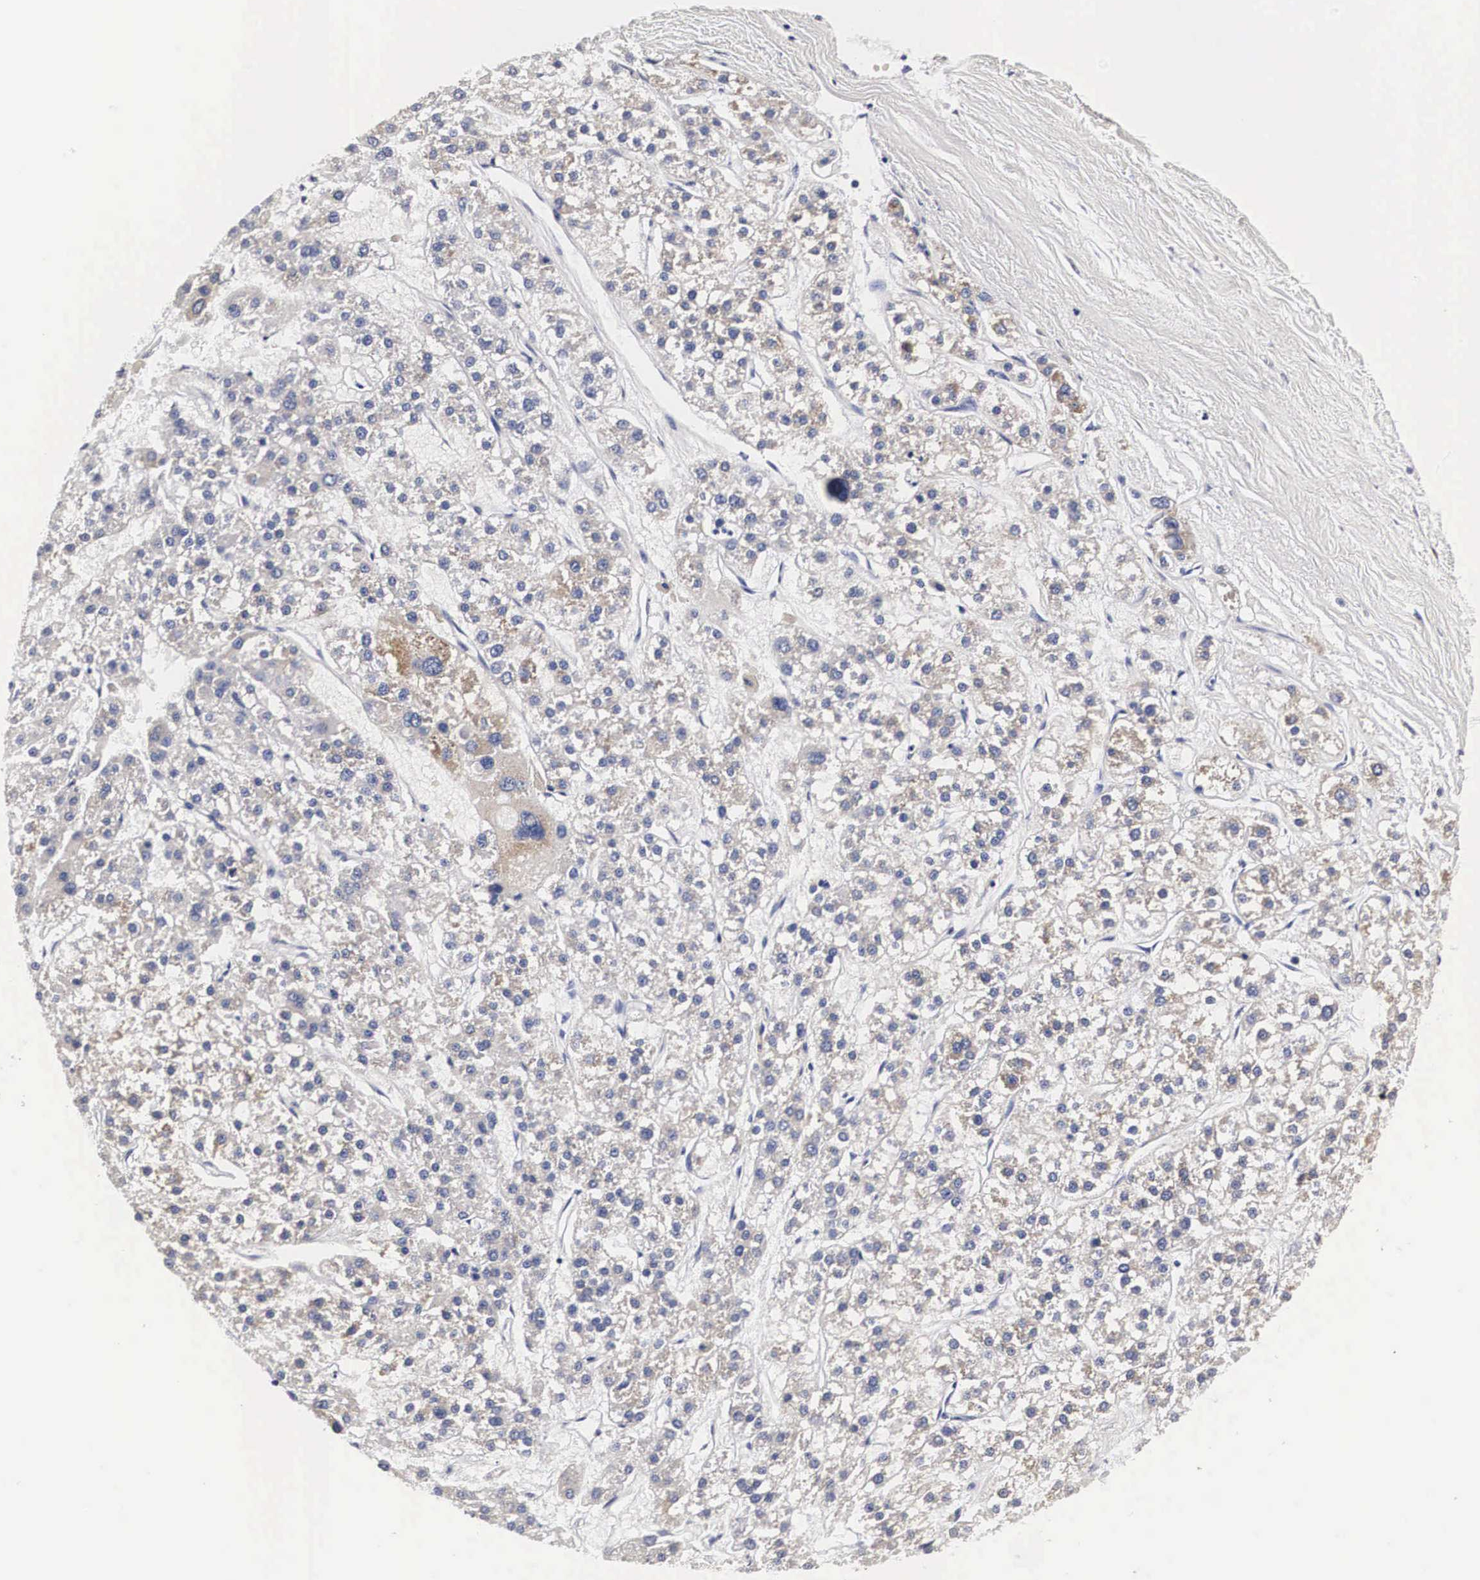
{"staining": {"intensity": "moderate", "quantity": "25%-75%", "location": "cytoplasmic/membranous"}, "tissue": "liver cancer", "cell_type": "Tumor cells", "image_type": "cancer", "snomed": [{"axis": "morphology", "description": "Carcinoma, Hepatocellular, NOS"}, {"axis": "topography", "description": "Liver"}], "caption": "Liver hepatocellular carcinoma stained with IHC displays moderate cytoplasmic/membranous expression in approximately 25%-75% of tumor cells.", "gene": "CKAP4", "patient": {"sex": "female", "age": 85}}